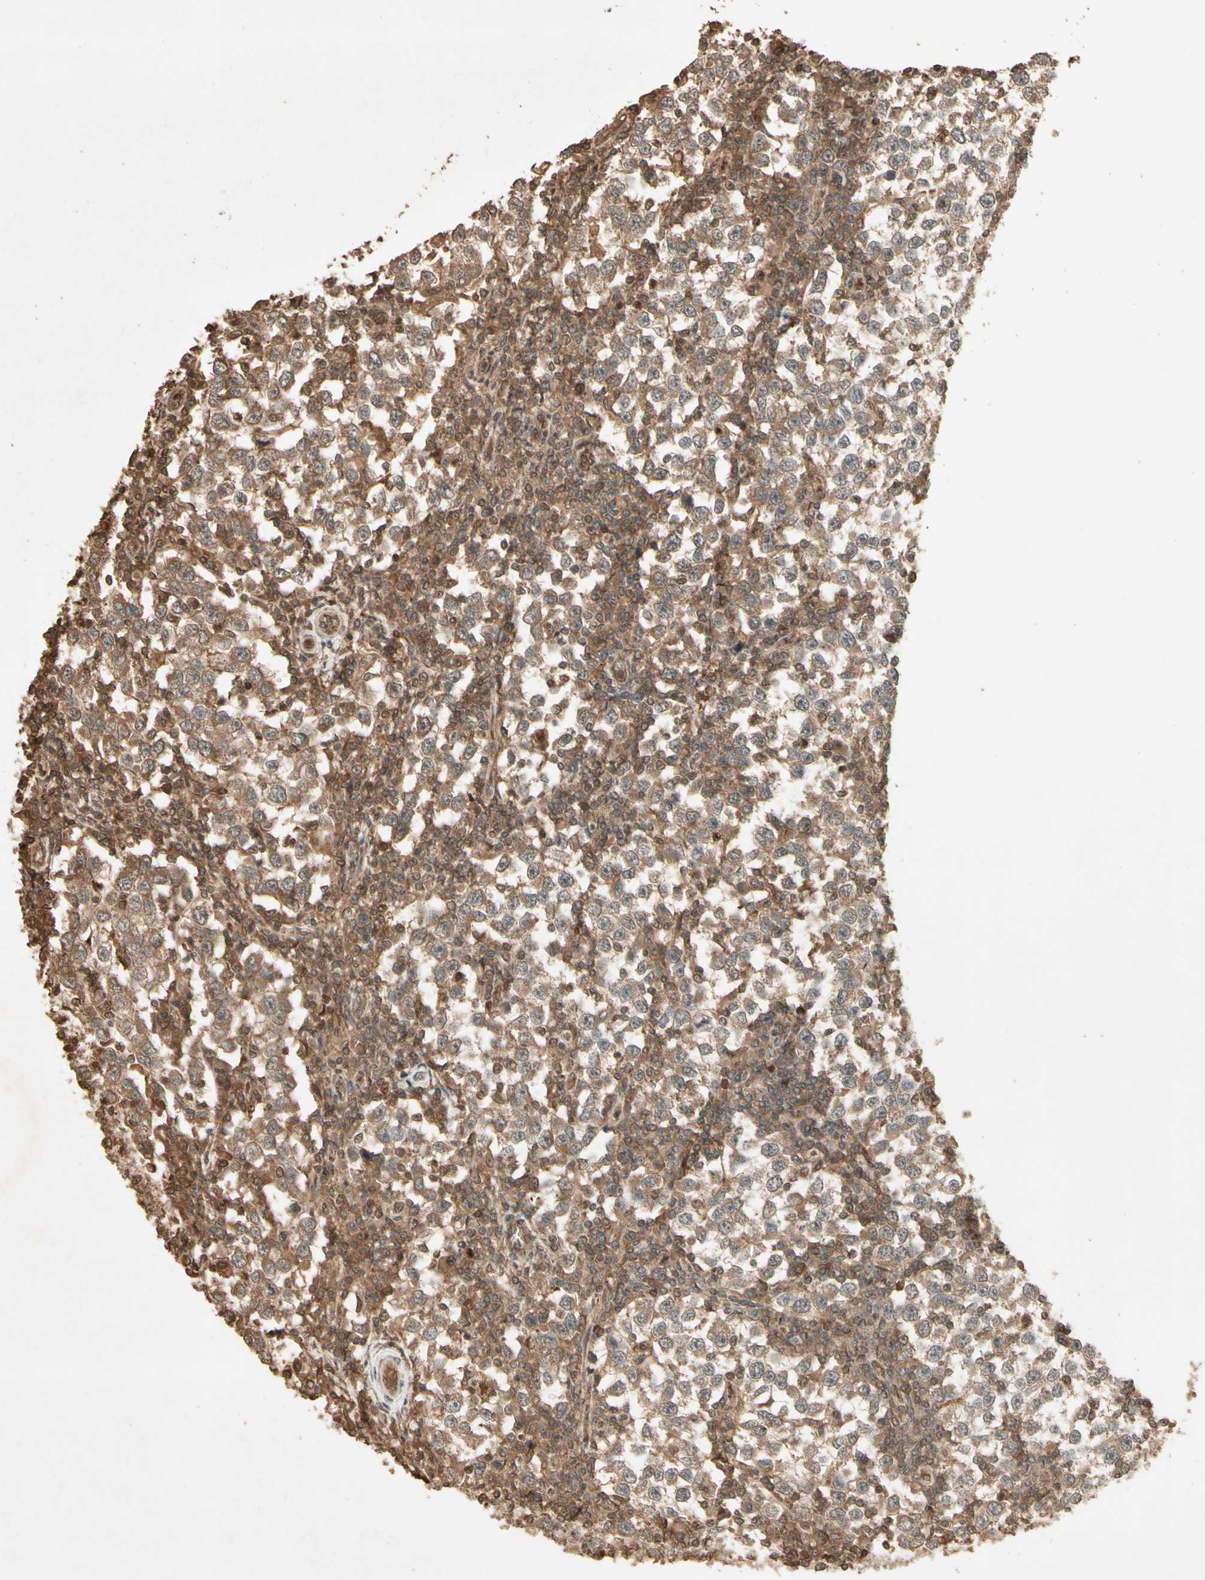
{"staining": {"intensity": "moderate", "quantity": ">75%", "location": "cytoplasmic/membranous,nuclear"}, "tissue": "testis cancer", "cell_type": "Tumor cells", "image_type": "cancer", "snomed": [{"axis": "morphology", "description": "Seminoma, NOS"}, {"axis": "topography", "description": "Testis"}], "caption": "This is an image of immunohistochemistry (IHC) staining of seminoma (testis), which shows moderate expression in the cytoplasmic/membranous and nuclear of tumor cells.", "gene": "SMAD9", "patient": {"sex": "male", "age": 65}}